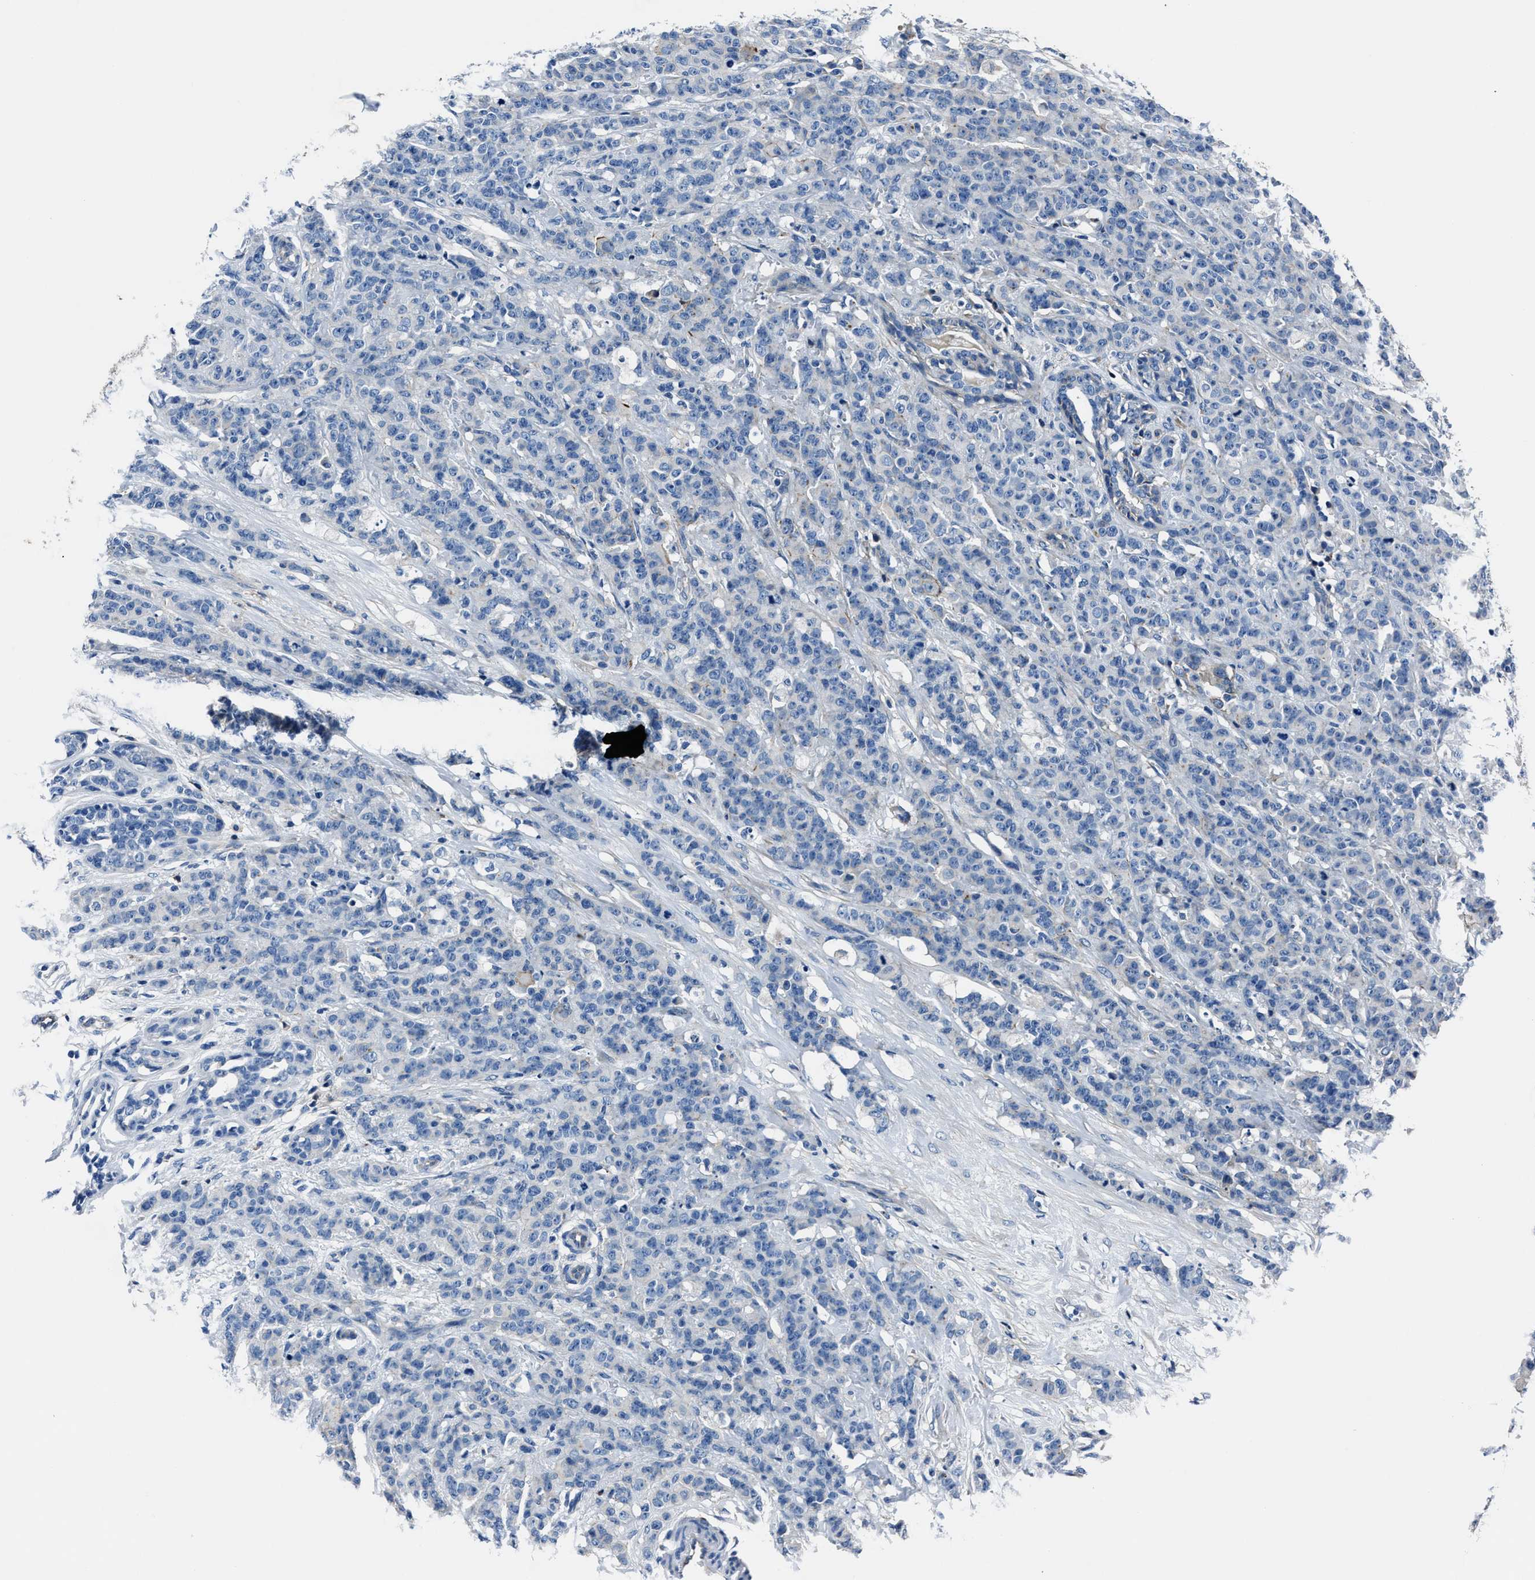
{"staining": {"intensity": "negative", "quantity": "none", "location": "none"}, "tissue": "breast cancer", "cell_type": "Tumor cells", "image_type": "cancer", "snomed": [{"axis": "morphology", "description": "Normal tissue, NOS"}, {"axis": "morphology", "description": "Duct carcinoma"}, {"axis": "topography", "description": "Breast"}], "caption": "A histopathology image of breast cancer stained for a protein shows no brown staining in tumor cells.", "gene": "LMO7", "patient": {"sex": "female", "age": 40}}